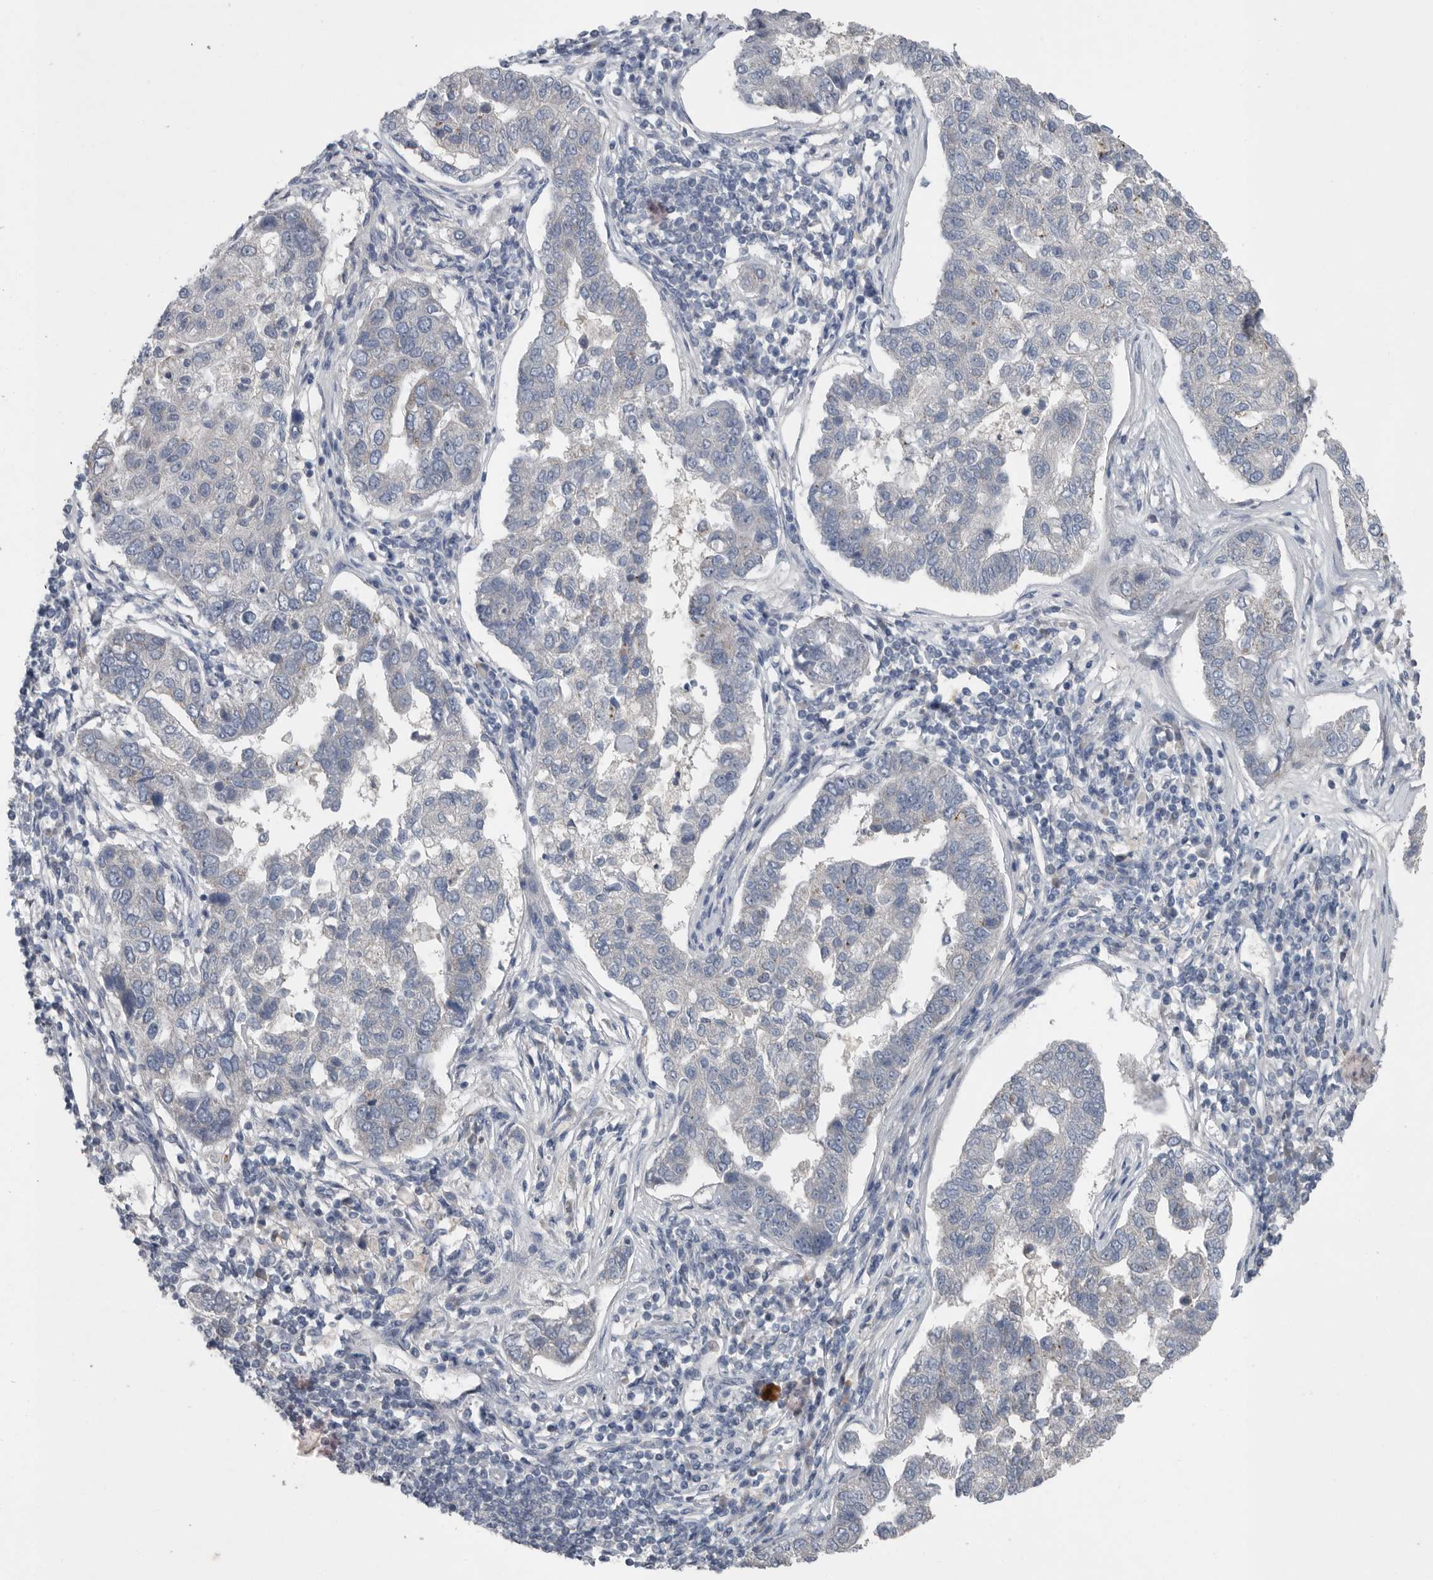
{"staining": {"intensity": "negative", "quantity": "none", "location": "none"}, "tissue": "pancreatic cancer", "cell_type": "Tumor cells", "image_type": "cancer", "snomed": [{"axis": "morphology", "description": "Adenocarcinoma, NOS"}, {"axis": "topography", "description": "Pancreas"}], "caption": "A photomicrograph of human pancreatic adenocarcinoma is negative for staining in tumor cells.", "gene": "SCP2", "patient": {"sex": "female", "age": 61}}